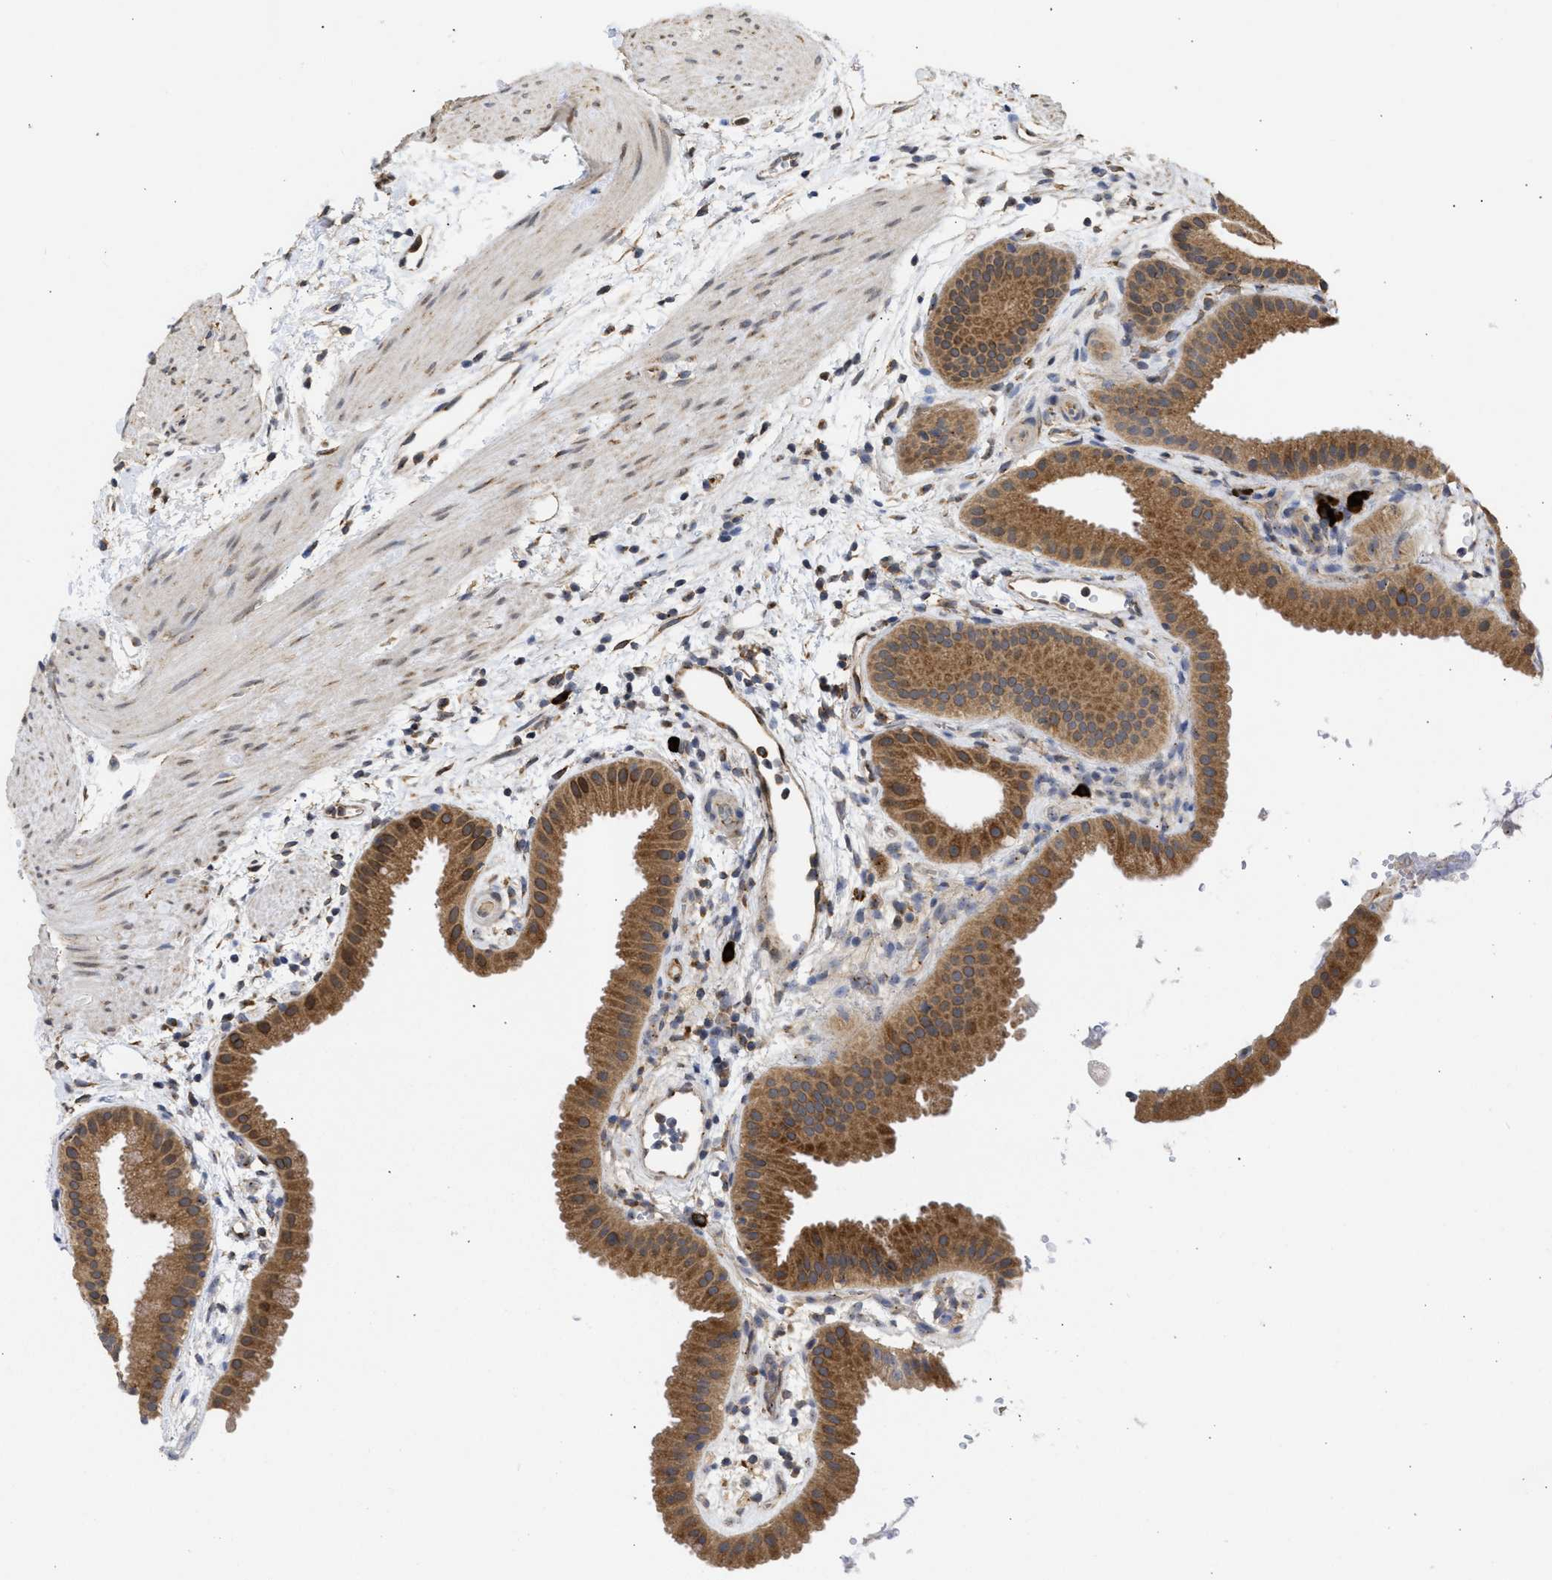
{"staining": {"intensity": "moderate", "quantity": ">75%", "location": "cytoplasmic/membranous,nuclear"}, "tissue": "gallbladder", "cell_type": "Glandular cells", "image_type": "normal", "snomed": [{"axis": "morphology", "description": "Normal tissue, NOS"}, {"axis": "topography", "description": "Gallbladder"}], "caption": "Immunohistochemical staining of benign human gallbladder displays medium levels of moderate cytoplasmic/membranous,nuclear expression in approximately >75% of glandular cells.", "gene": "DNAJC1", "patient": {"sex": "female", "age": 64}}